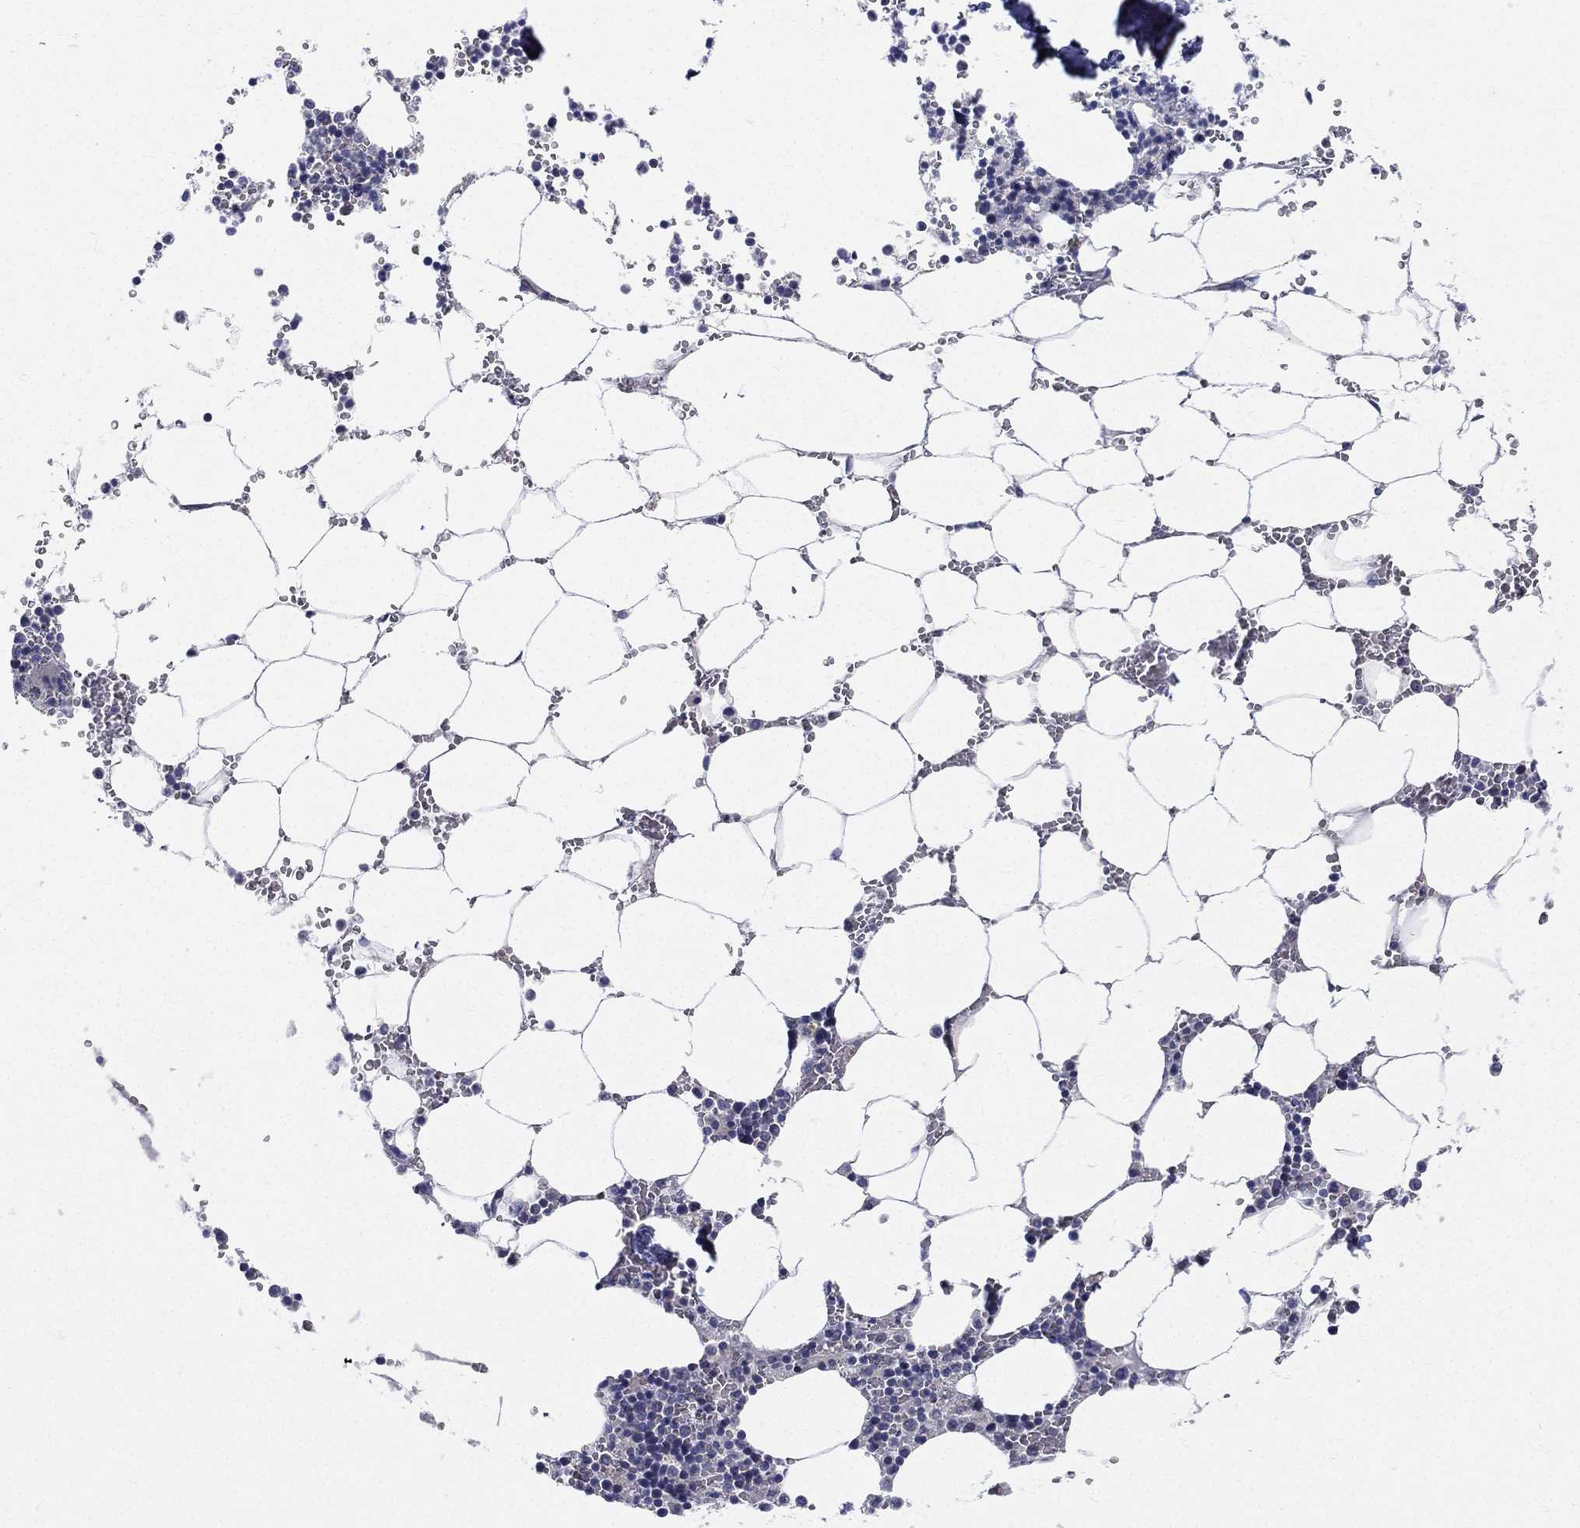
{"staining": {"intensity": "negative", "quantity": "none", "location": "none"}, "tissue": "bone marrow", "cell_type": "Hematopoietic cells", "image_type": "normal", "snomed": [{"axis": "morphology", "description": "Normal tissue, NOS"}, {"axis": "topography", "description": "Bone marrow"}], "caption": "IHC micrograph of normal human bone marrow stained for a protein (brown), which reveals no staining in hematopoietic cells. The staining was performed using DAB (3,3'-diaminobenzidine) to visualize the protein expression in brown, while the nuclei were stained in blue with hematoxylin (Magnification: 20x).", "gene": "PWWP3A", "patient": {"sex": "female", "age": 64}}